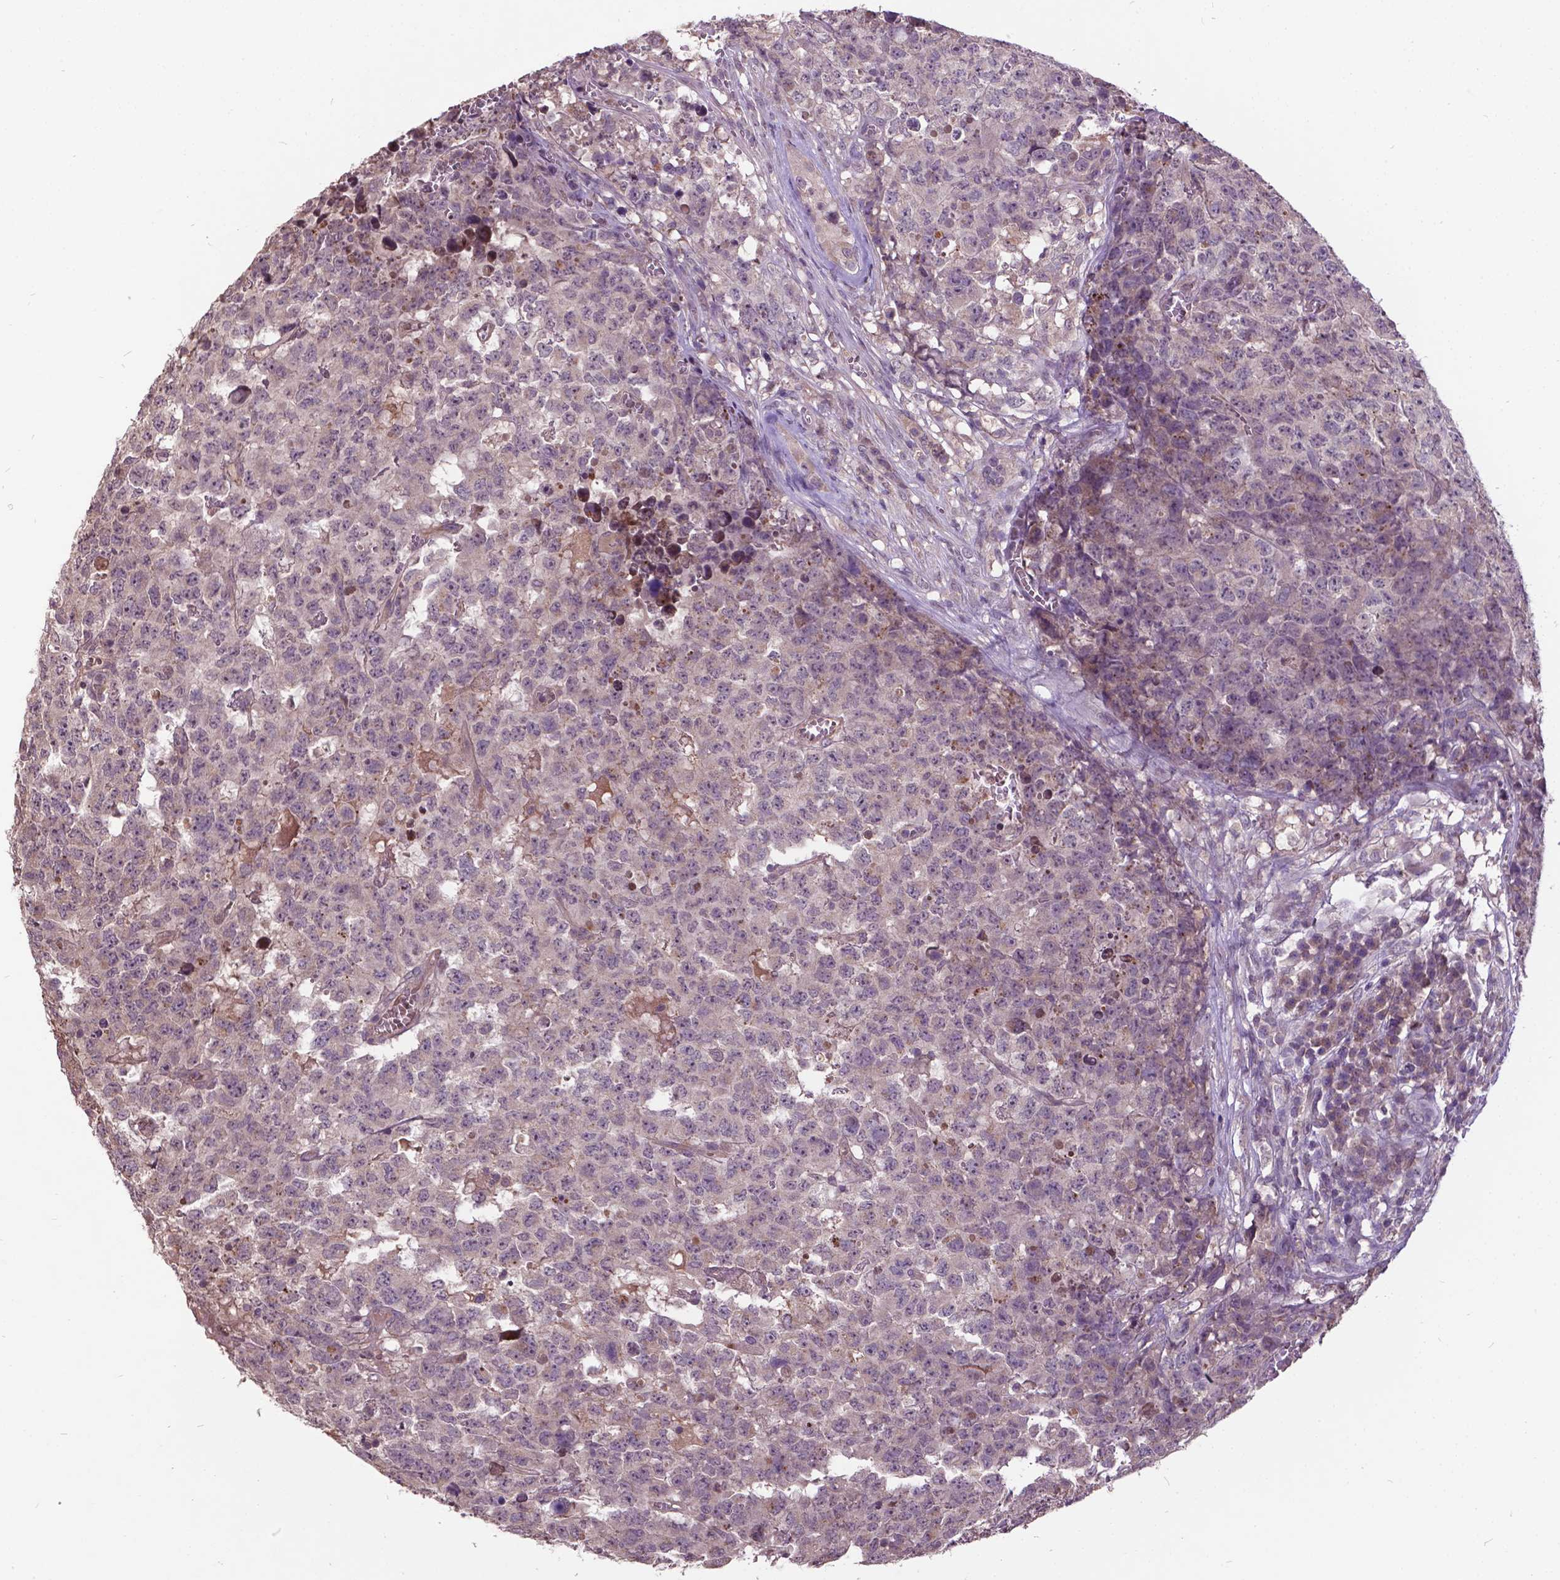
{"staining": {"intensity": "negative", "quantity": "none", "location": "none"}, "tissue": "testis cancer", "cell_type": "Tumor cells", "image_type": "cancer", "snomed": [{"axis": "morphology", "description": "Carcinoma, Embryonal, NOS"}, {"axis": "topography", "description": "Testis"}], "caption": "Tumor cells are negative for brown protein staining in embryonal carcinoma (testis).", "gene": "AP1S3", "patient": {"sex": "male", "age": 23}}